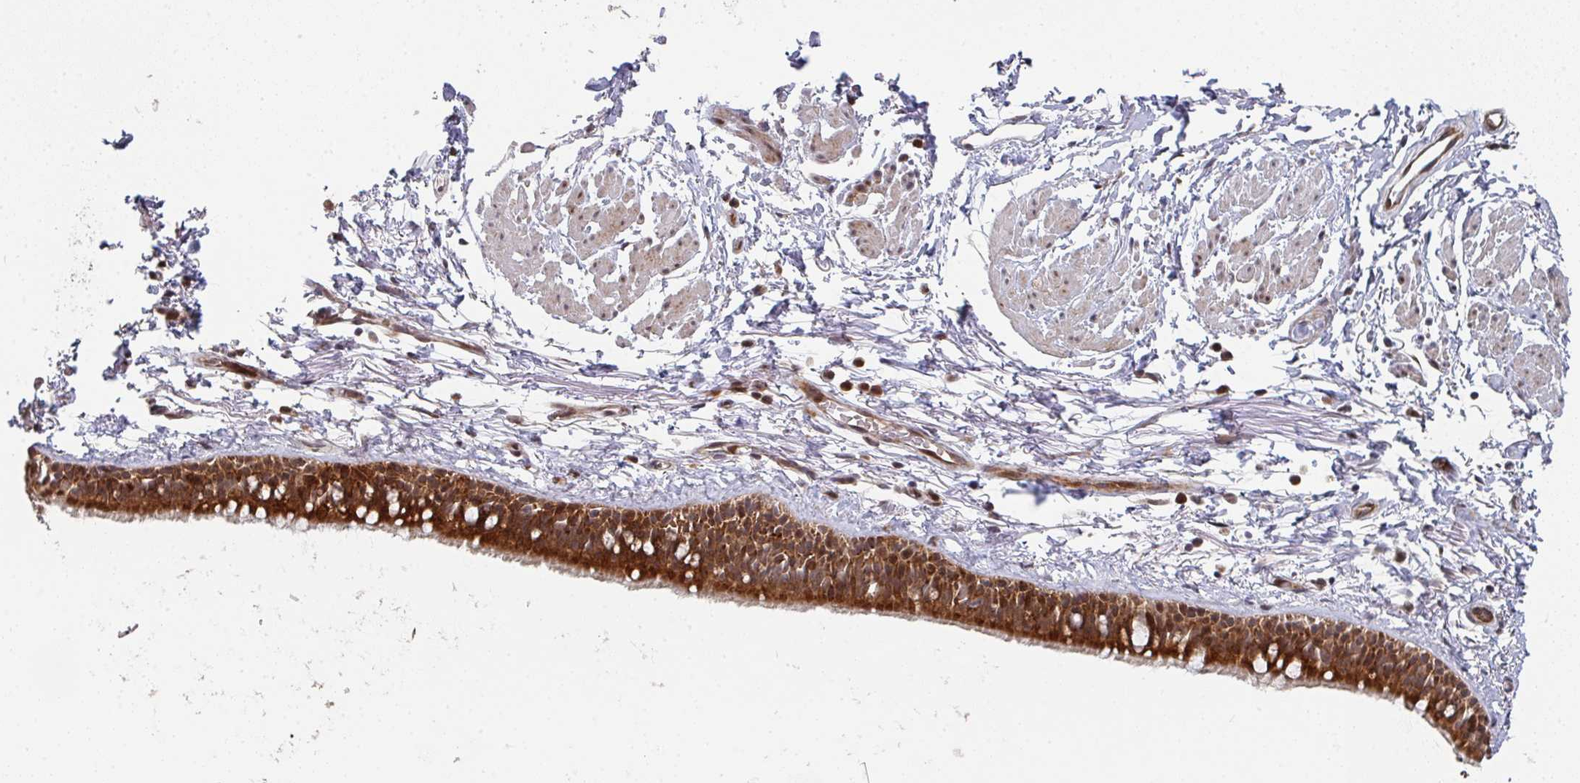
{"staining": {"intensity": "strong", "quantity": ">75%", "location": "cytoplasmic/membranous"}, "tissue": "bronchus", "cell_type": "Respiratory epithelial cells", "image_type": "normal", "snomed": [{"axis": "morphology", "description": "Normal tissue, NOS"}, {"axis": "topography", "description": "Lymph node"}, {"axis": "topography", "description": "Cartilage tissue"}, {"axis": "topography", "description": "Bronchus"}], "caption": "Strong cytoplasmic/membranous positivity is present in approximately >75% of respiratory epithelial cells in normal bronchus. The protein is shown in brown color, while the nuclei are stained blue.", "gene": "RBBP5", "patient": {"sex": "female", "age": 70}}